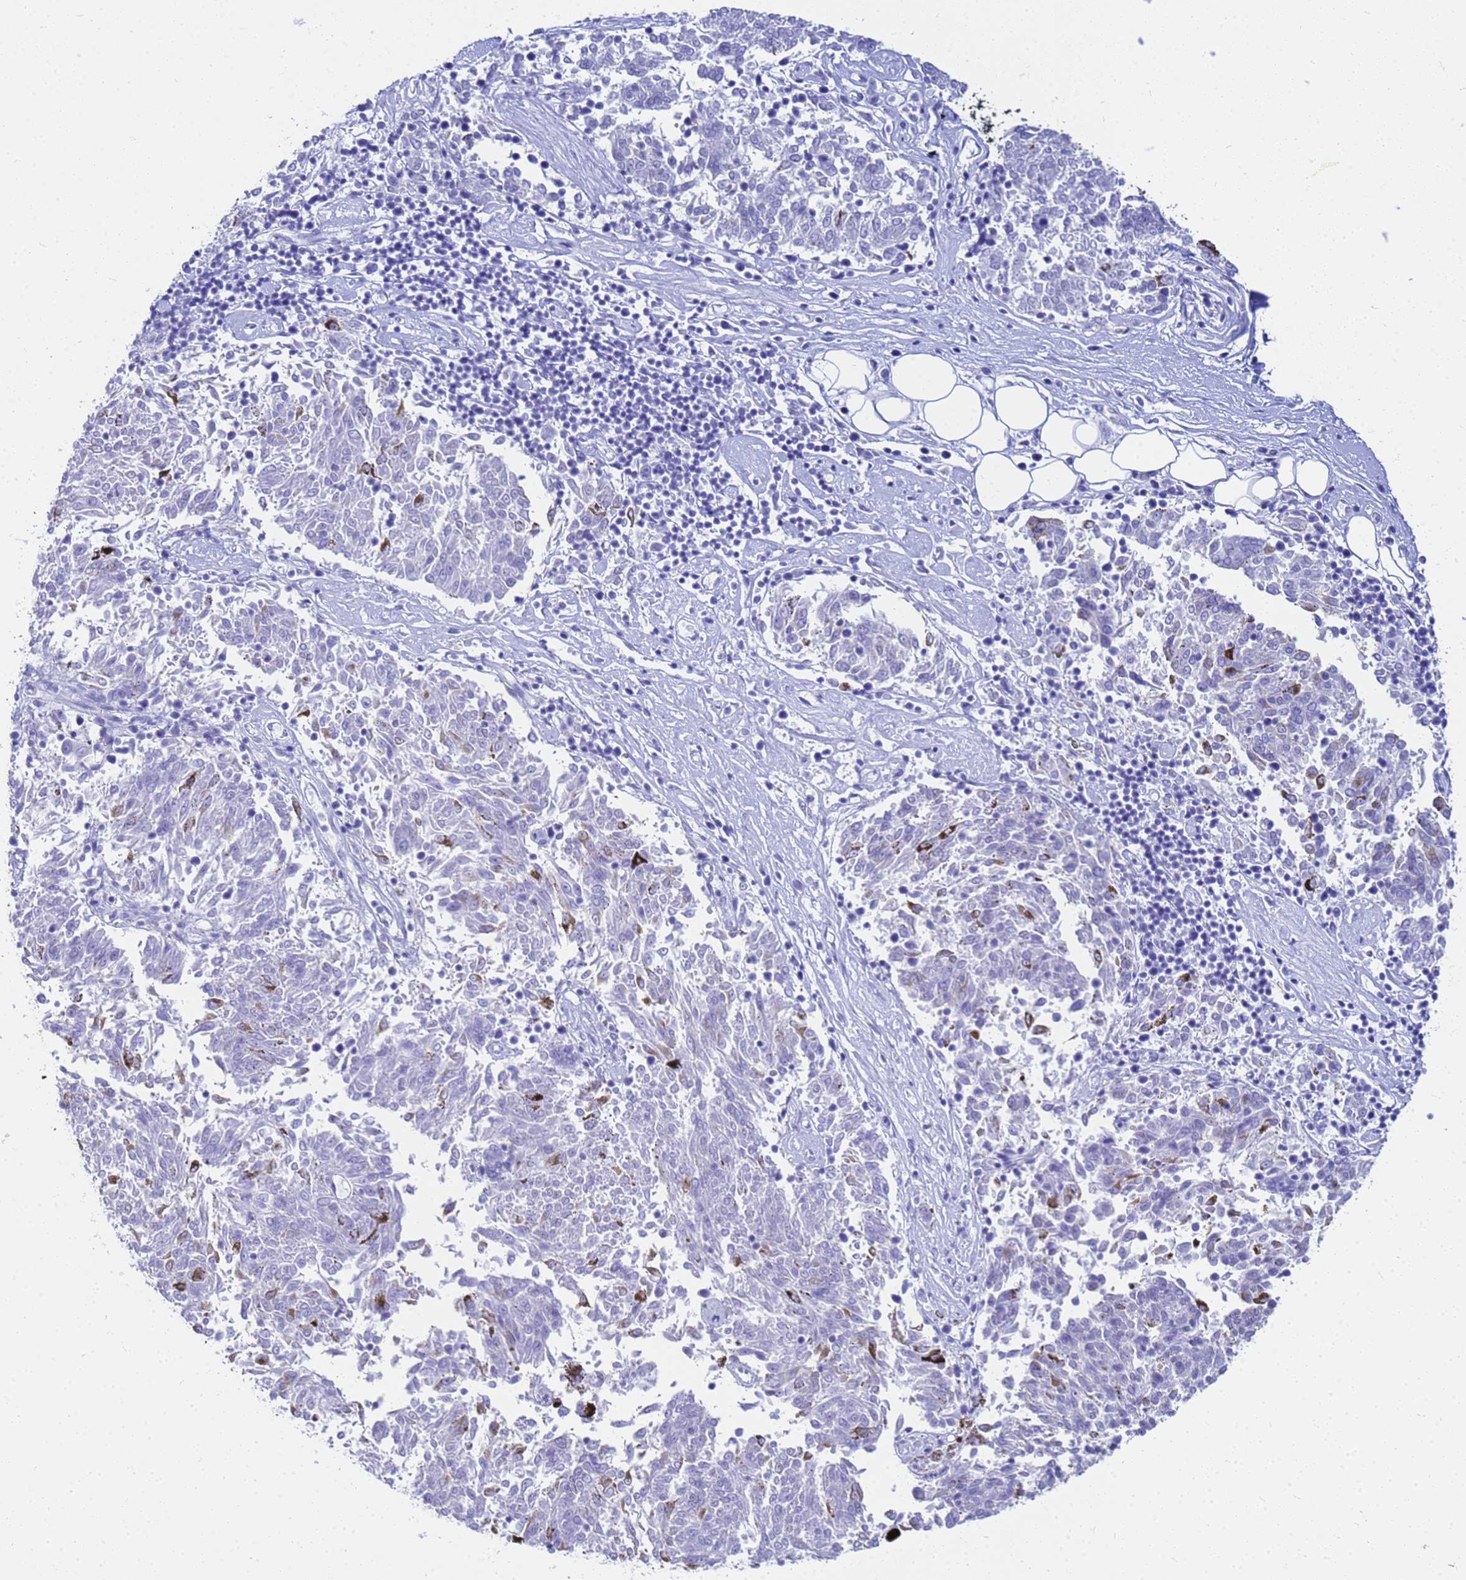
{"staining": {"intensity": "negative", "quantity": "none", "location": "none"}, "tissue": "melanoma", "cell_type": "Tumor cells", "image_type": "cancer", "snomed": [{"axis": "morphology", "description": "Malignant melanoma, NOS"}, {"axis": "topography", "description": "Skin"}], "caption": "This is a micrograph of IHC staining of malignant melanoma, which shows no staining in tumor cells.", "gene": "CKB", "patient": {"sex": "female", "age": 72}}